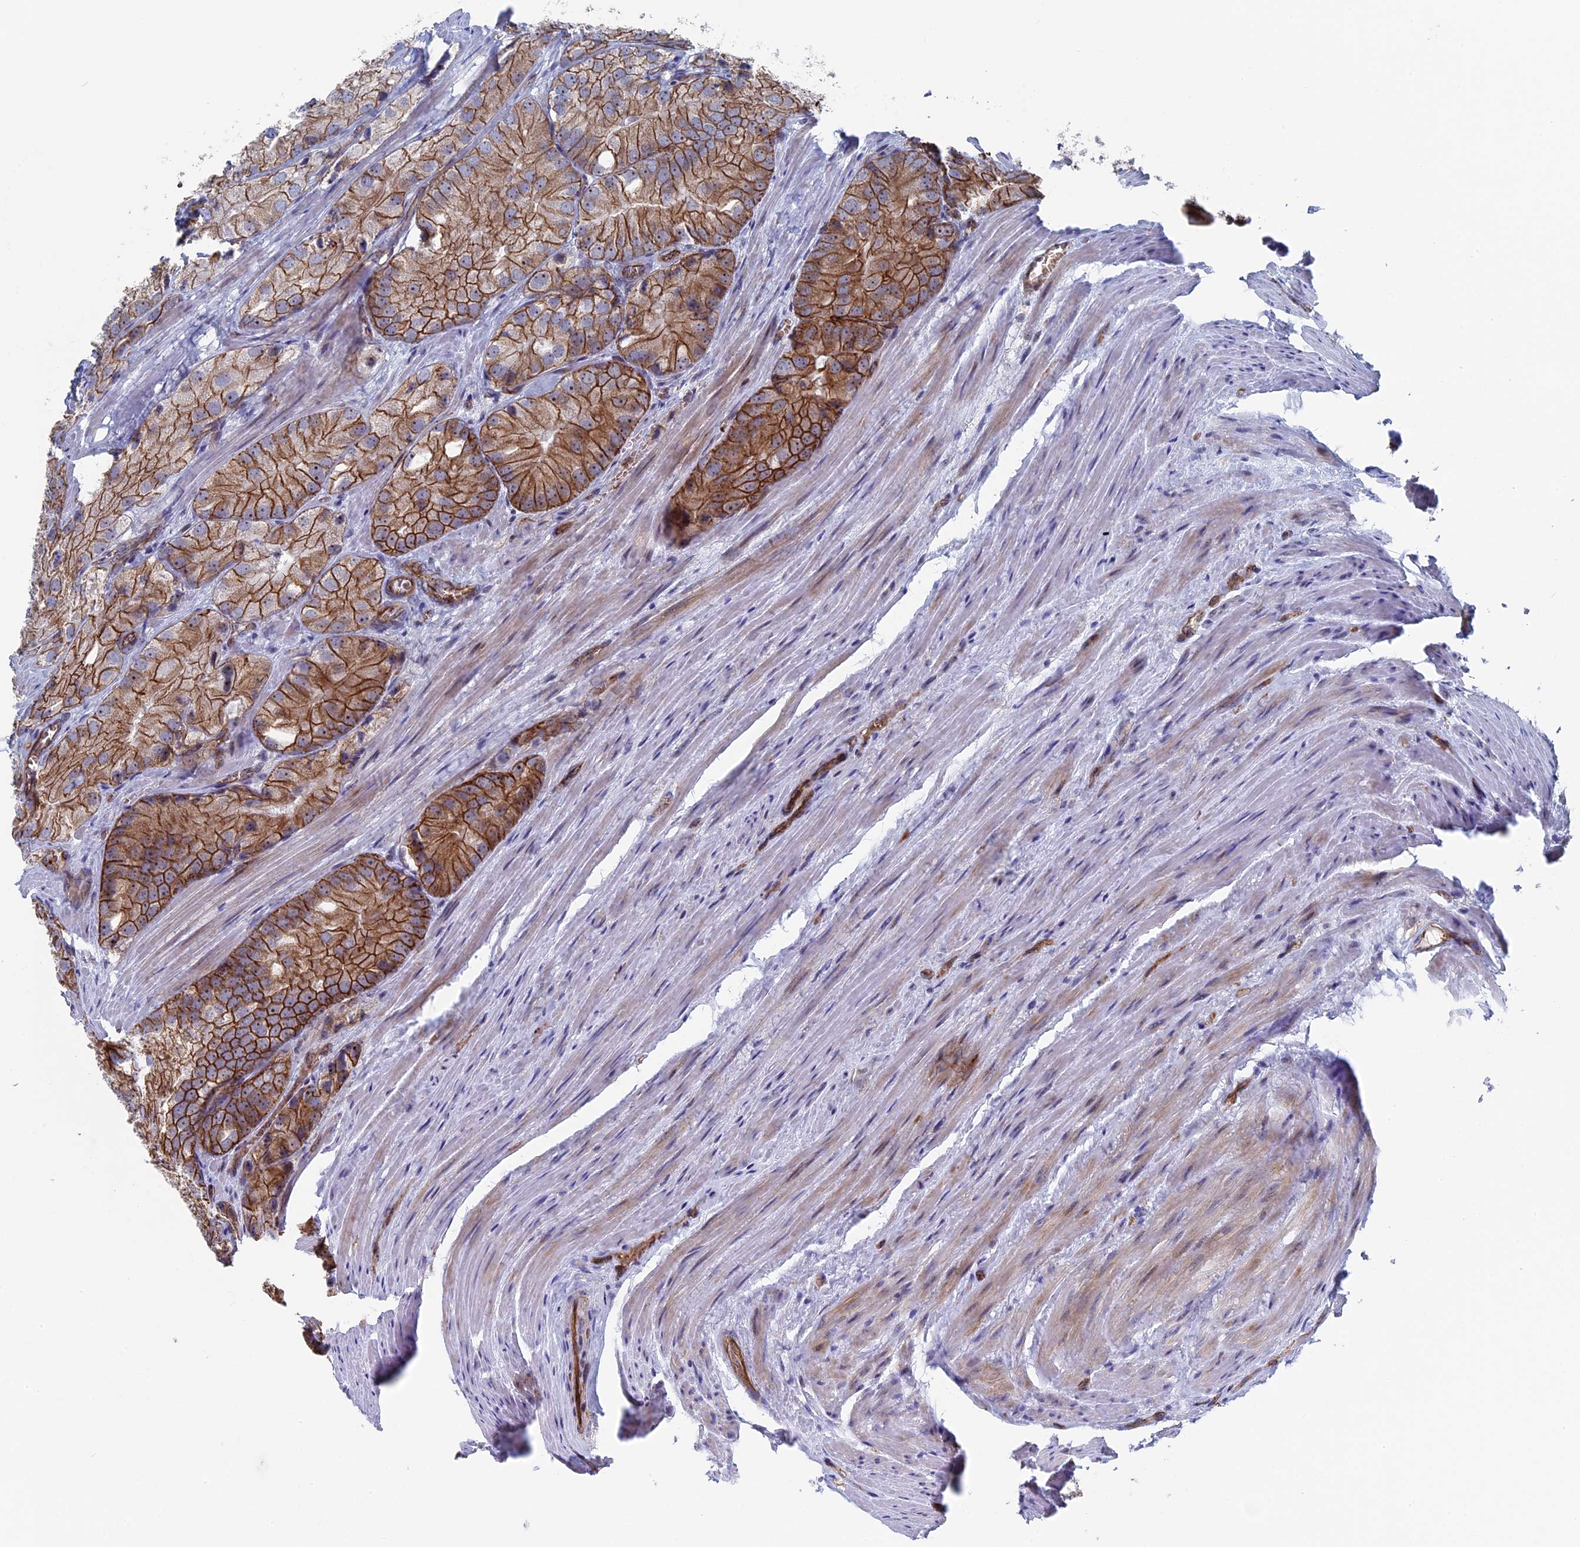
{"staining": {"intensity": "strong", "quantity": "25%-75%", "location": "cytoplasmic/membranous"}, "tissue": "prostate cancer", "cell_type": "Tumor cells", "image_type": "cancer", "snomed": [{"axis": "morphology", "description": "Adenocarcinoma, Low grade"}, {"axis": "topography", "description": "Prostate"}], "caption": "This is an image of immunohistochemistry staining of prostate adenocarcinoma (low-grade), which shows strong staining in the cytoplasmic/membranous of tumor cells.", "gene": "EXOSC9", "patient": {"sex": "male", "age": 69}}